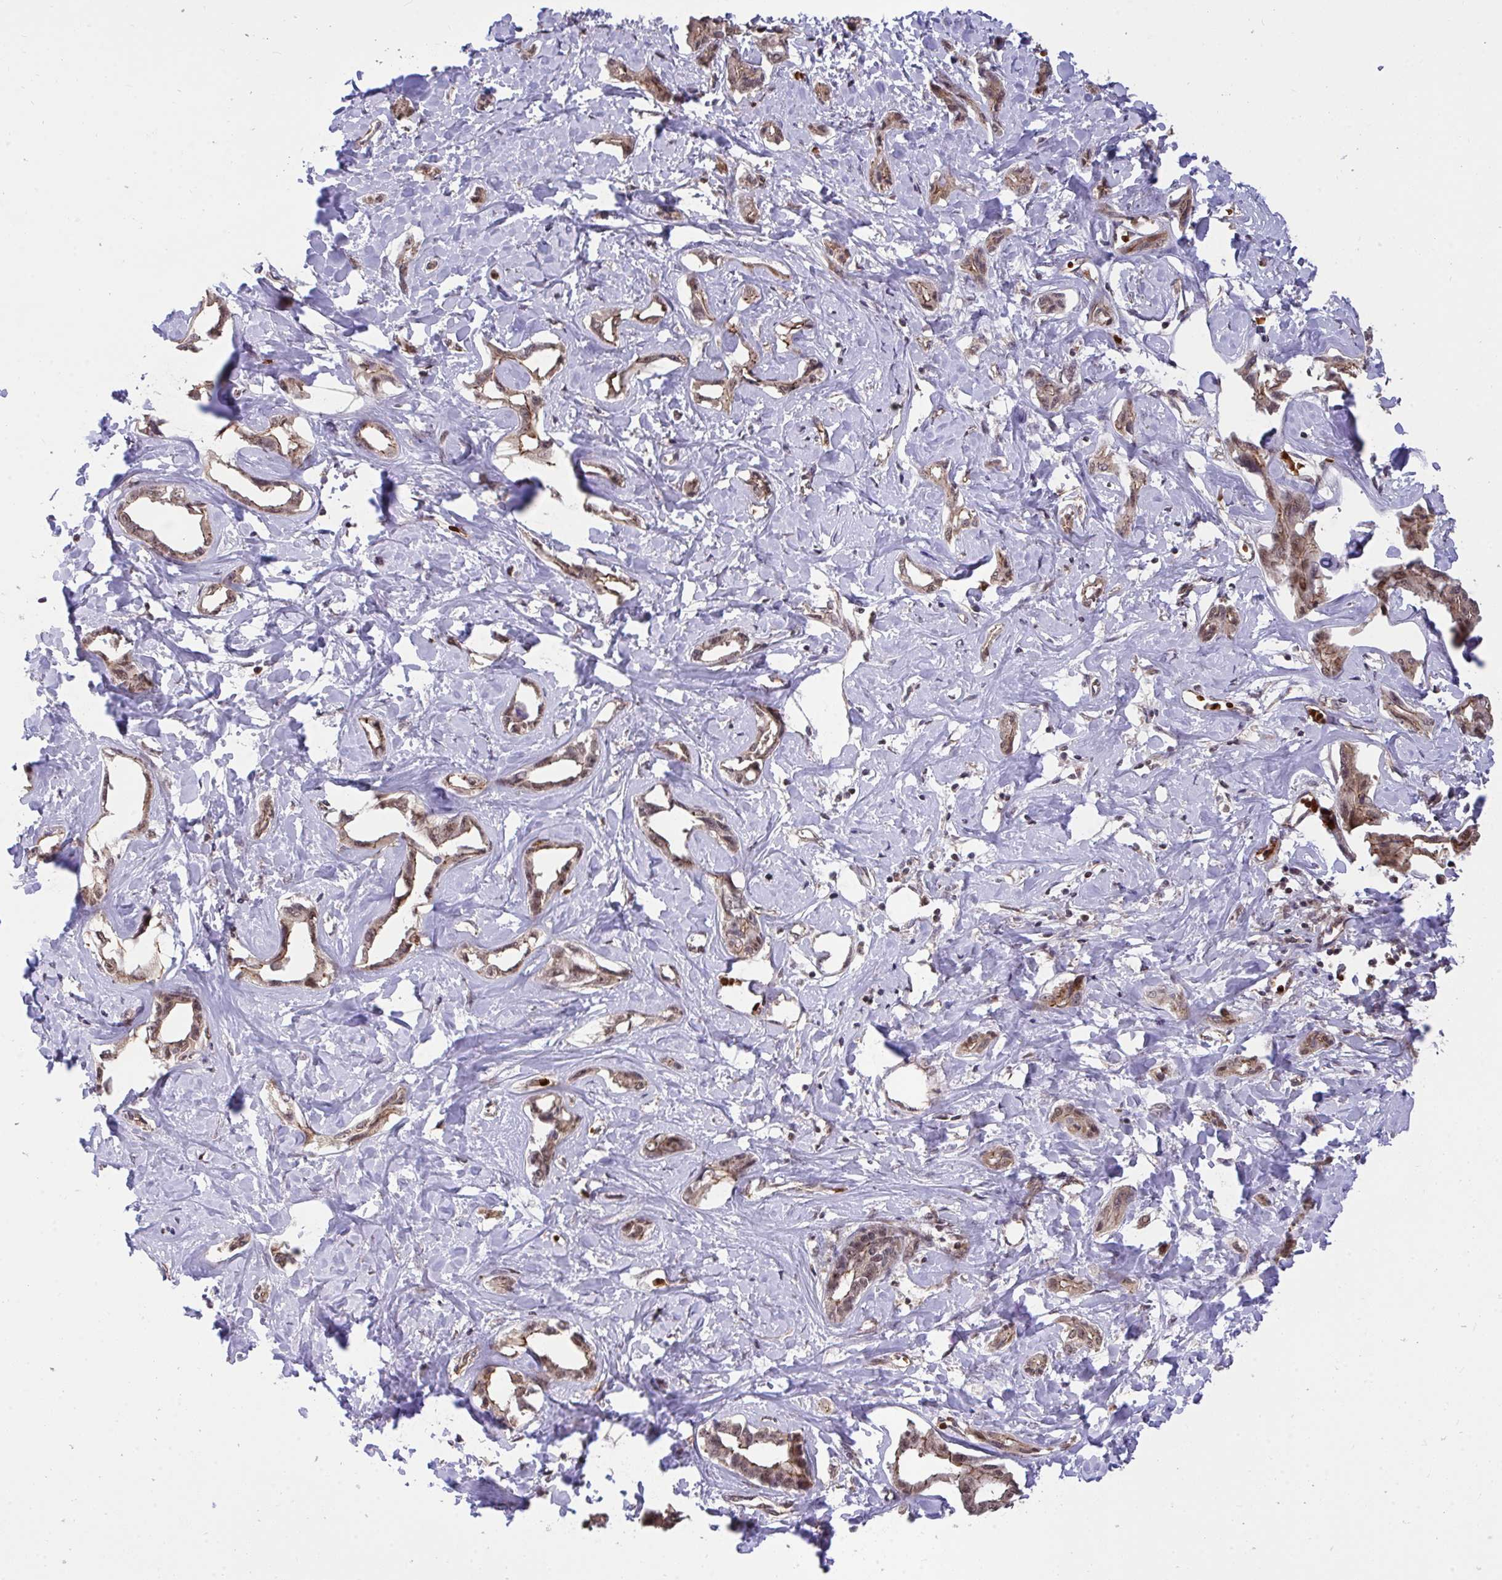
{"staining": {"intensity": "moderate", "quantity": ">75%", "location": "cytoplasmic/membranous,nuclear"}, "tissue": "liver cancer", "cell_type": "Tumor cells", "image_type": "cancer", "snomed": [{"axis": "morphology", "description": "Cholangiocarcinoma"}, {"axis": "topography", "description": "Liver"}], "caption": "The histopathology image shows a brown stain indicating the presence of a protein in the cytoplasmic/membranous and nuclear of tumor cells in liver cholangiocarcinoma. Ihc stains the protein in brown and the nuclei are stained blue.", "gene": "PPP1CA", "patient": {"sex": "male", "age": 59}}